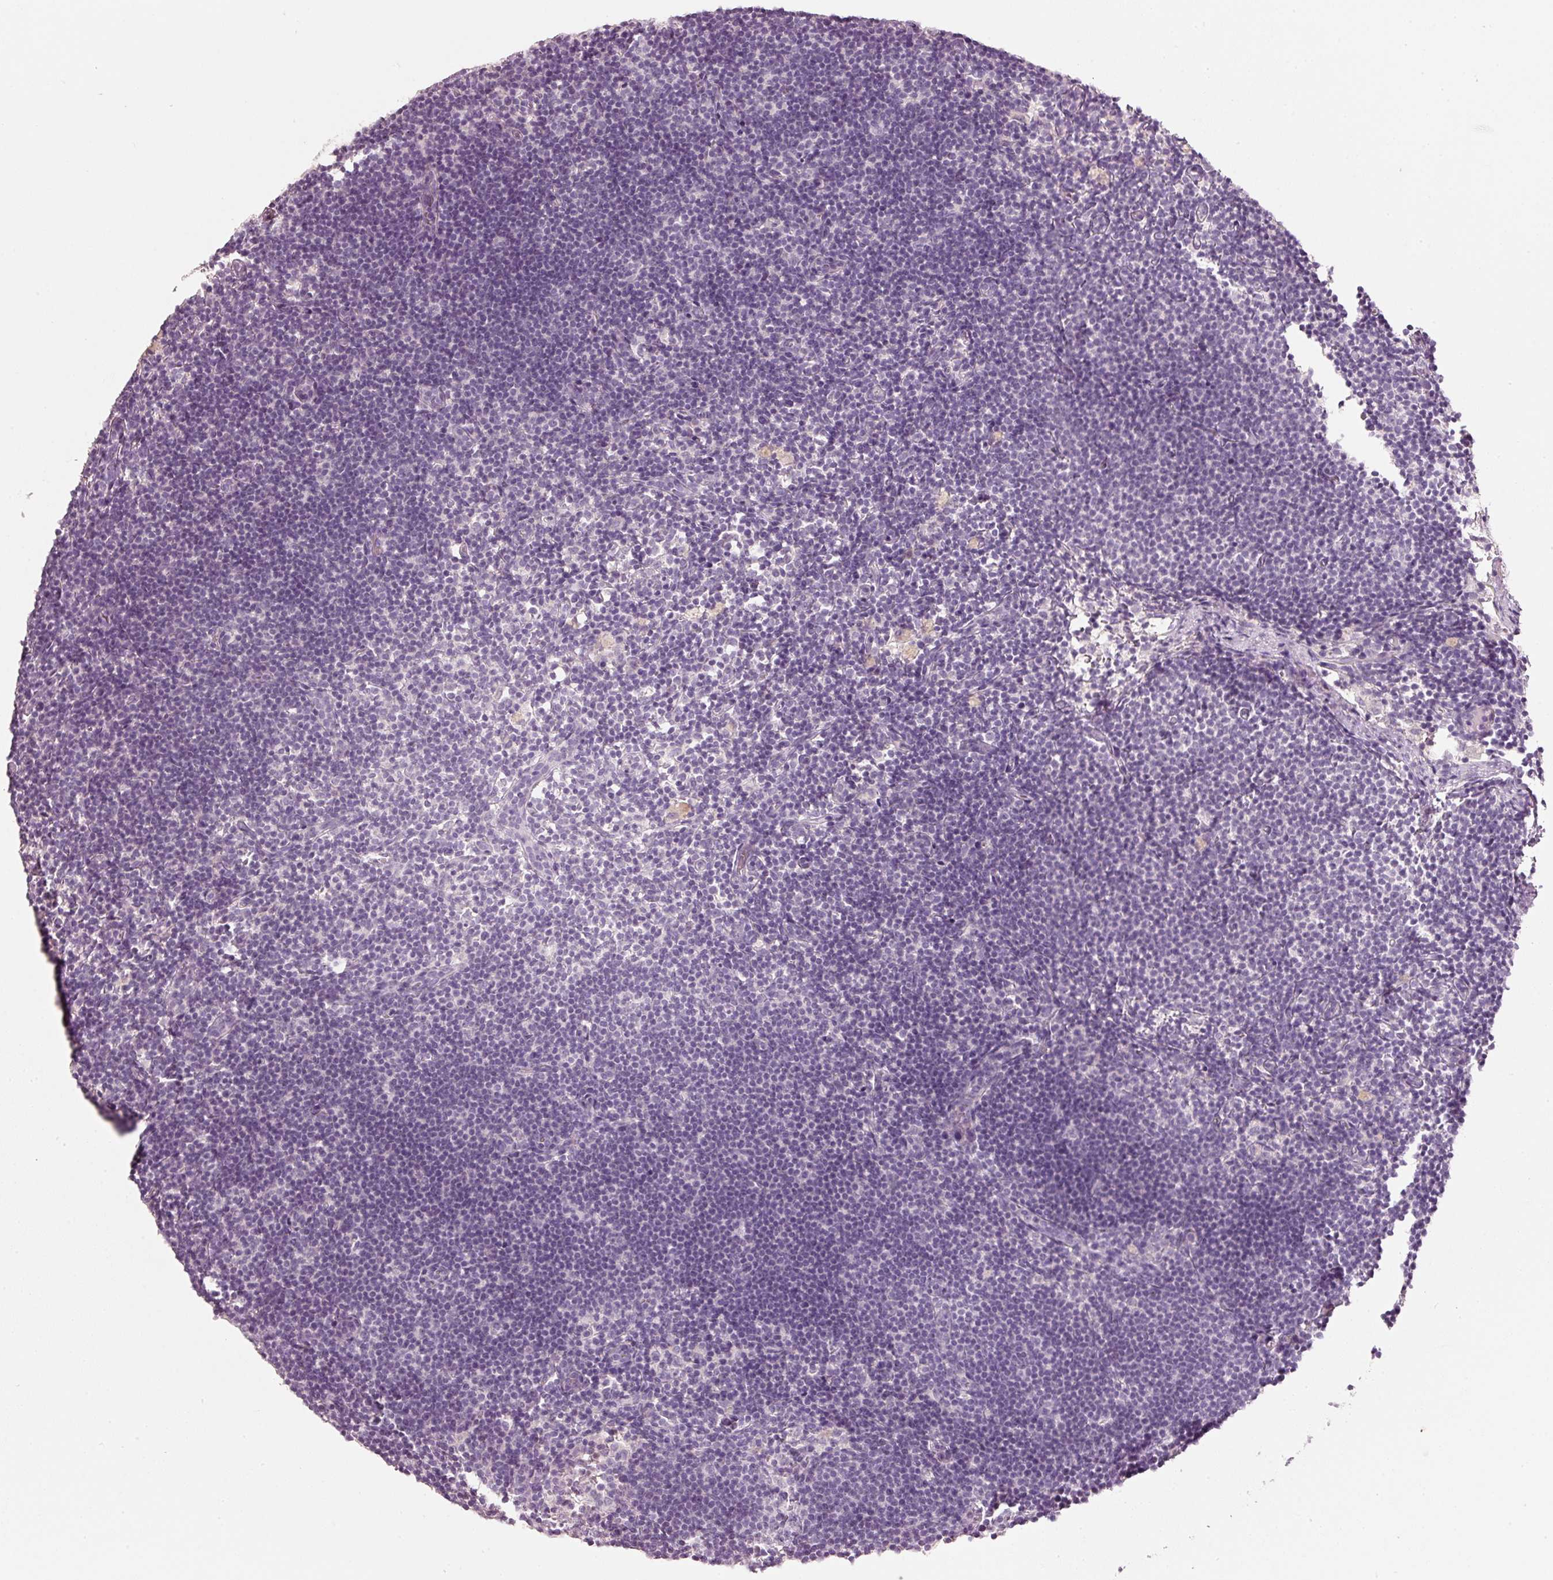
{"staining": {"intensity": "negative", "quantity": "none", "location": "none"}, "tissue": "lymph node", "cell_type": "Germinal center cells", "image_type": "normal", "snomed": [{"axis": "morphology", "description": "Normal tissue, NOS"}, {"axis": "topography", "description": "Lymph node"}], "caption": "Immunohistochemistry (IHC) image of benign human lymph node stained for a protein (brown), which demonstrates no positivity in germinal center cells.", "gene": "STEAP1", "patient": {"sex": "male", "age": 49}}